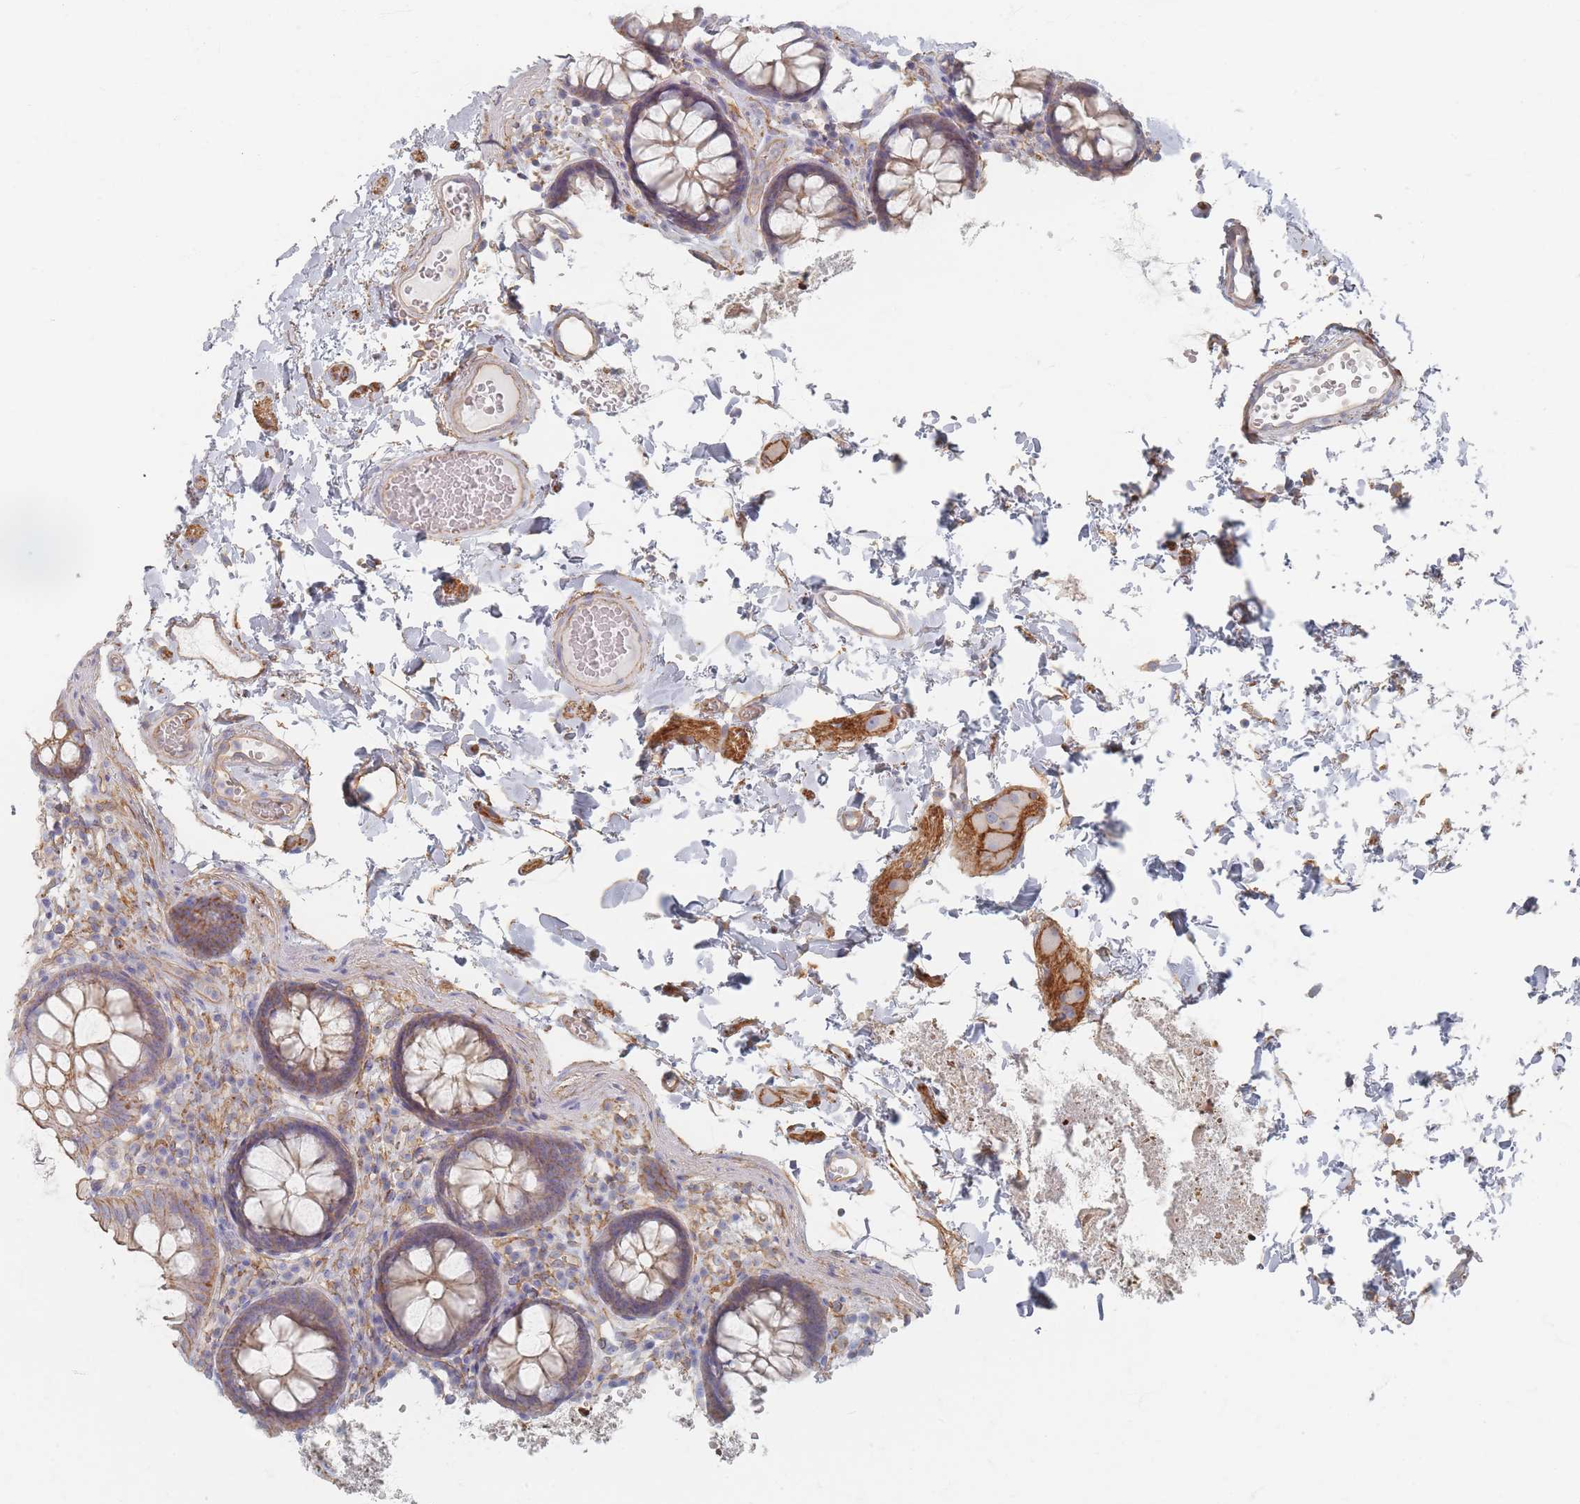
{"staining": {"intensity": "weak", "quantity": ">75%", "location": "cytoplasmic/membranous"}, "tissue": "colon", "cell_type": "Endothelial cells", "image_type": "normal", "snomed": [{"axis": "morphology", "description": "Normal tissue, NOS"}, {"axis": "topography", "description": "Colon"}], "caption": "Approximately >75% of endothelial cells in normal colon display weak cytoplasmic/membranous protein expression as visualized by brown immunohistochemical staining.", "gene": "GNB1", "patient": {"sex": "male", "age": 84}}